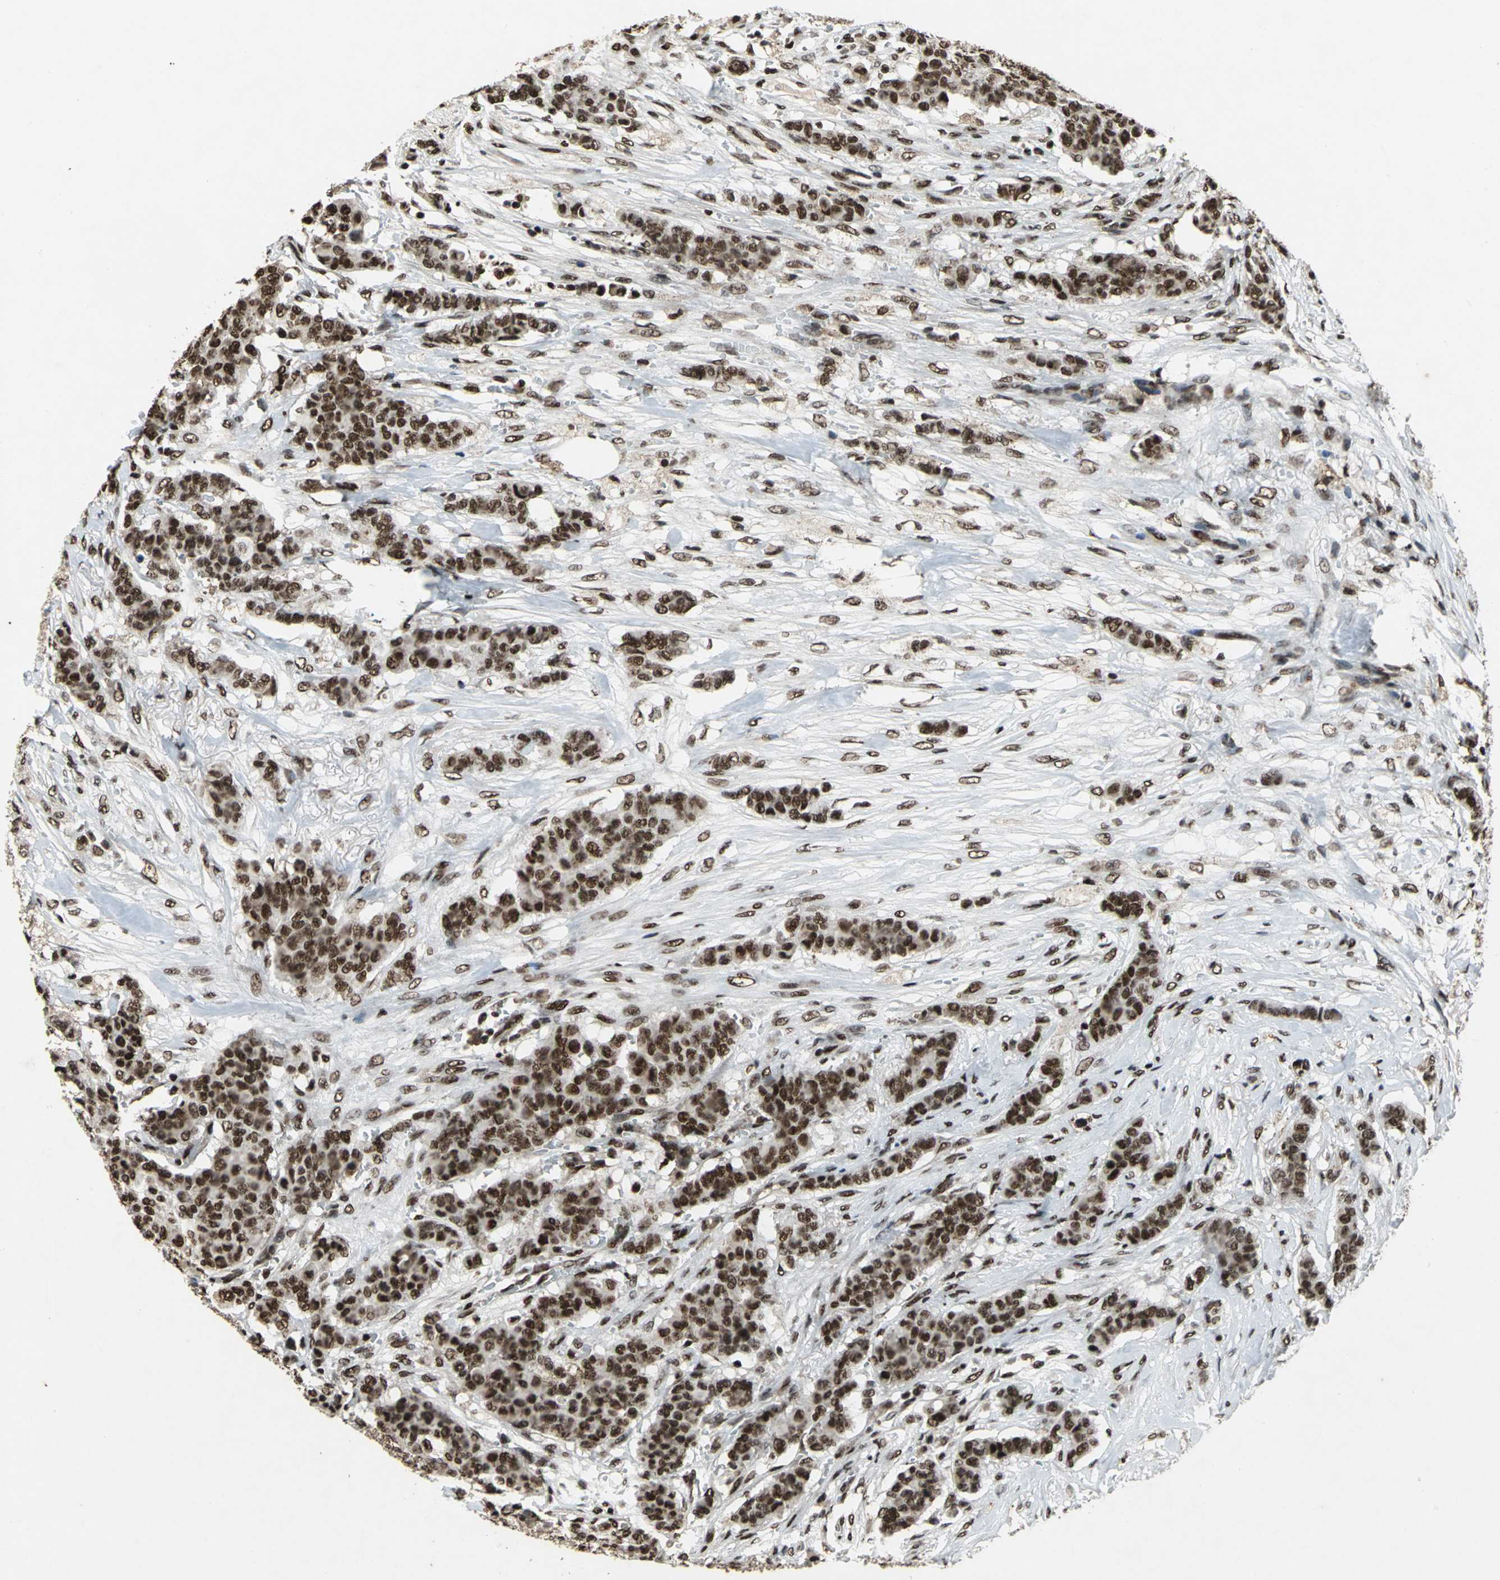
{"staining": {"intensity": "strong", "quantity": ">75%", "location": "nuclear"}, "tissue": "breast cancer", "cell_type": "Tumor cells", "image_type": "cancer", "snomed": [{"axis": "morphology", "description": "Duct carcinoma"}, {"axis": "topography", "description": "Breast"}], "caption": "This is an image of immunohistochemistry staining of breast invasive ductal carcinoma, which shows strong staining in the nuclear of tumor cells.", "gene": "MTA2", "patient": {"sex": "female", "age": 40}}